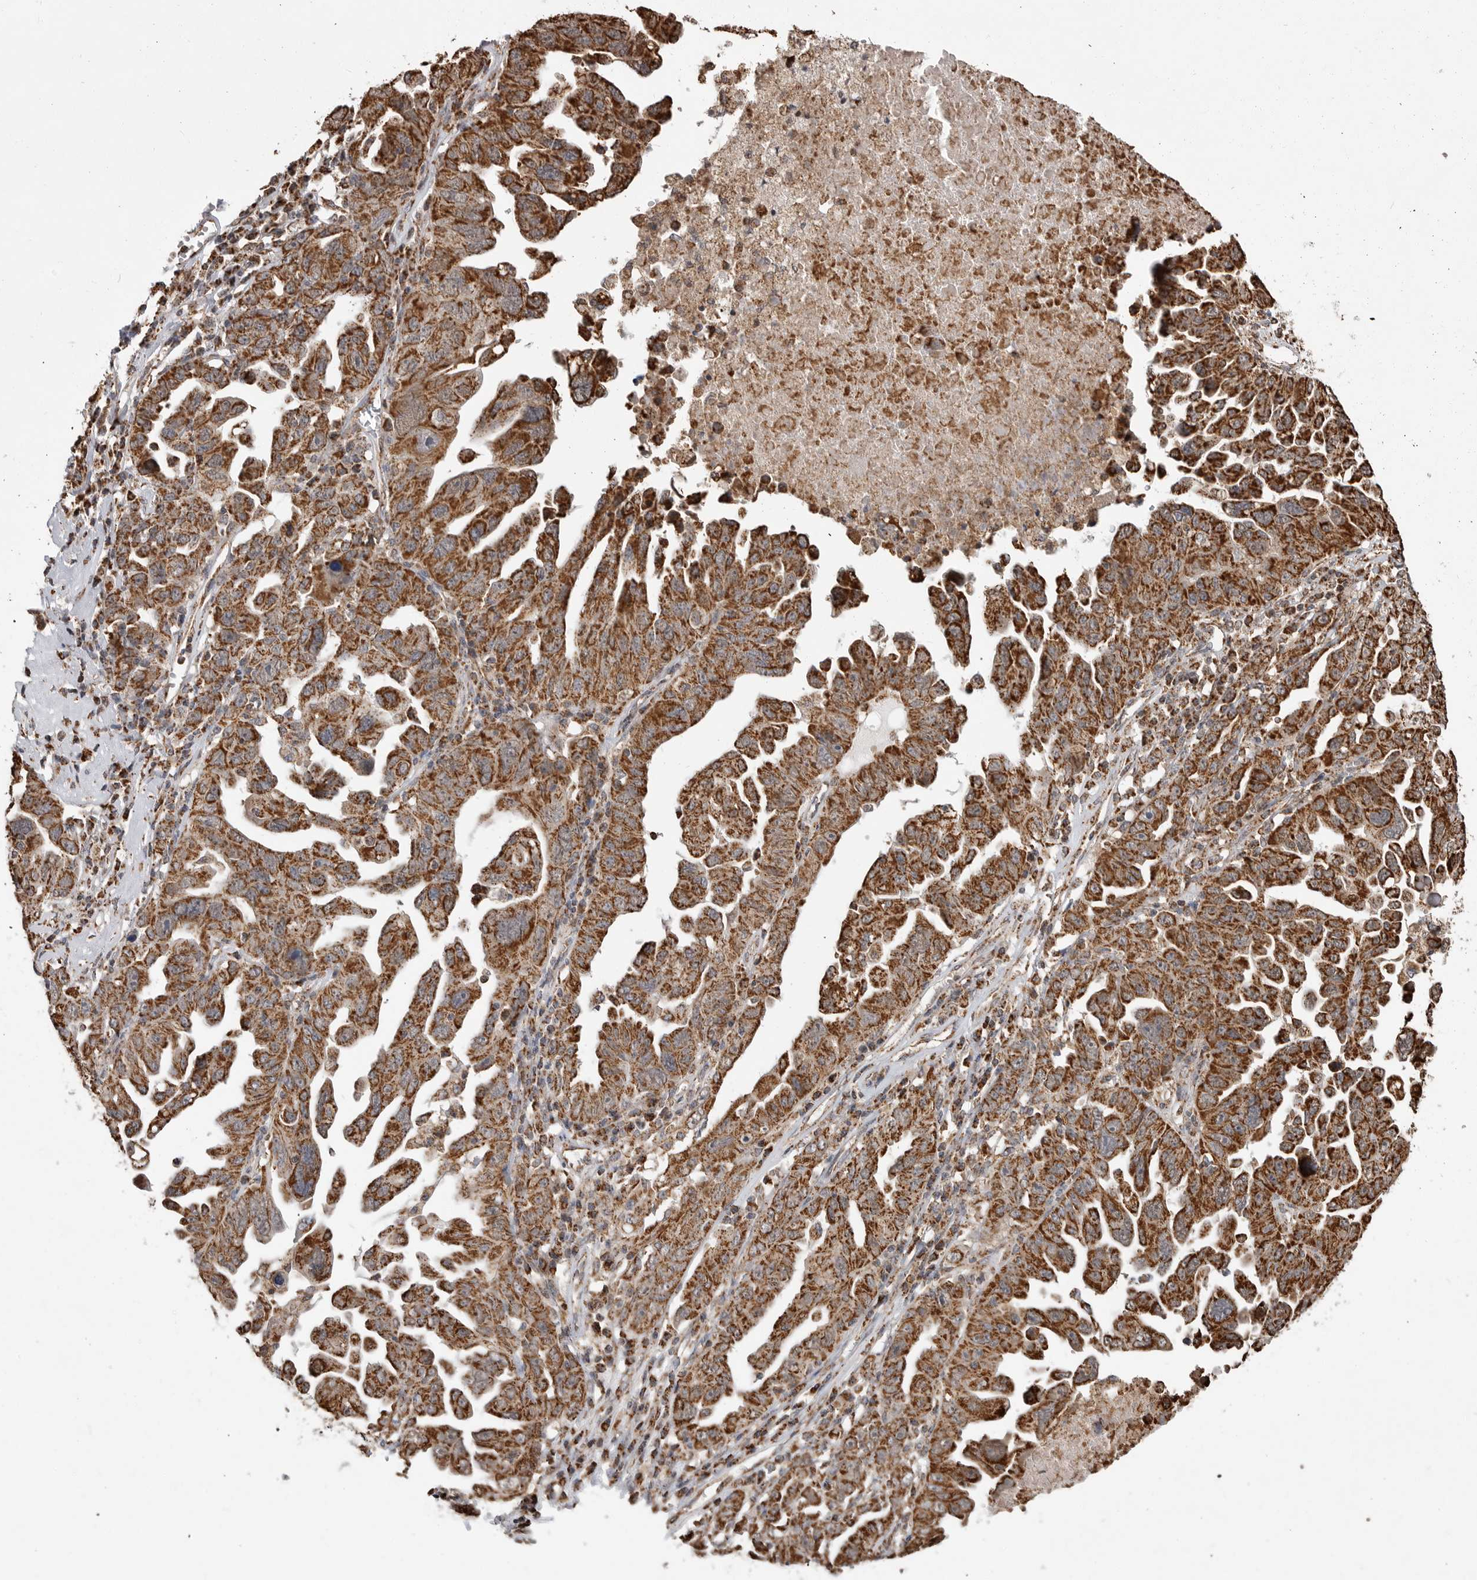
{"staining": {"intensity": "strong", "quantity": ">75%", "location": "cytoplasmic/membranous"}, "tissue": "ovarian cancer", "cell_type": "Tumor cells", "image_type": "cancer", "snomed": [{"axis": "morphology", "description": "Carcinoma, endometroid"}, {"axis": "topography", "description": "Ovary"}], "caption": "Immunohistochemical staining of ovarian endometroid carcinoma demonstrates high levels of strong cytoplasmic/membranous protein positivity in approximately >75% of tumor cells. Ihc stains the protein of interest in brown and the nuclei are stained blue.", "gene": "GCNT2", "patient": {"sex": "female", "age": 62}}